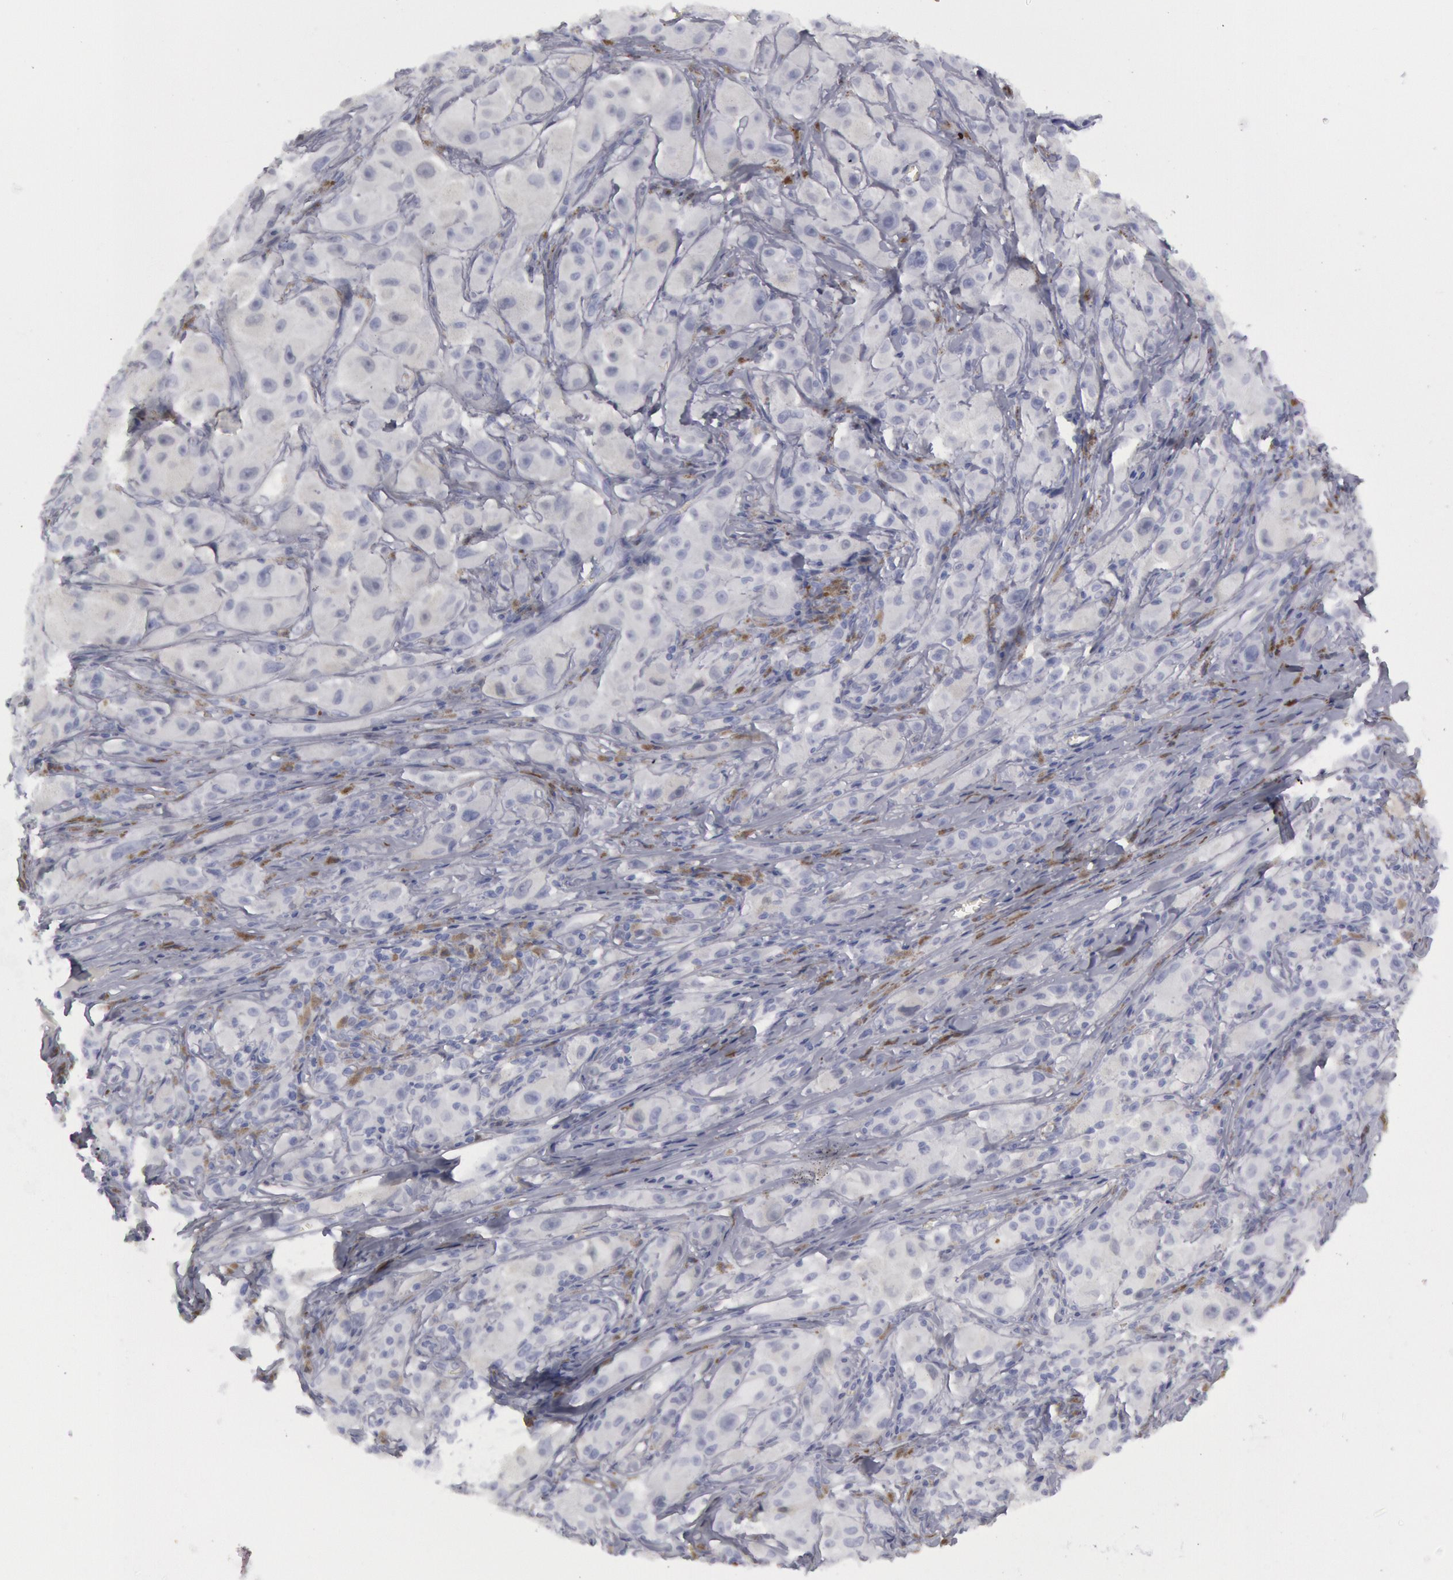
{"staining": {"intensity": "negative", "quantity": "none", "location": "none"}, "tissue": "melanoma", "cell_type": "Tumor cells", "image_type": "cancer", "snomed": [{"axis": "morphology", "description": "Malignant melanoma, NOS"}, {"axis": "topography", "description": "Skin"}], "caption": "Micrograph shows no significant protein staining in tumor cells of melanoma.", "gene": "FHL1", "patient": {"sex": "male", "age": 56}}